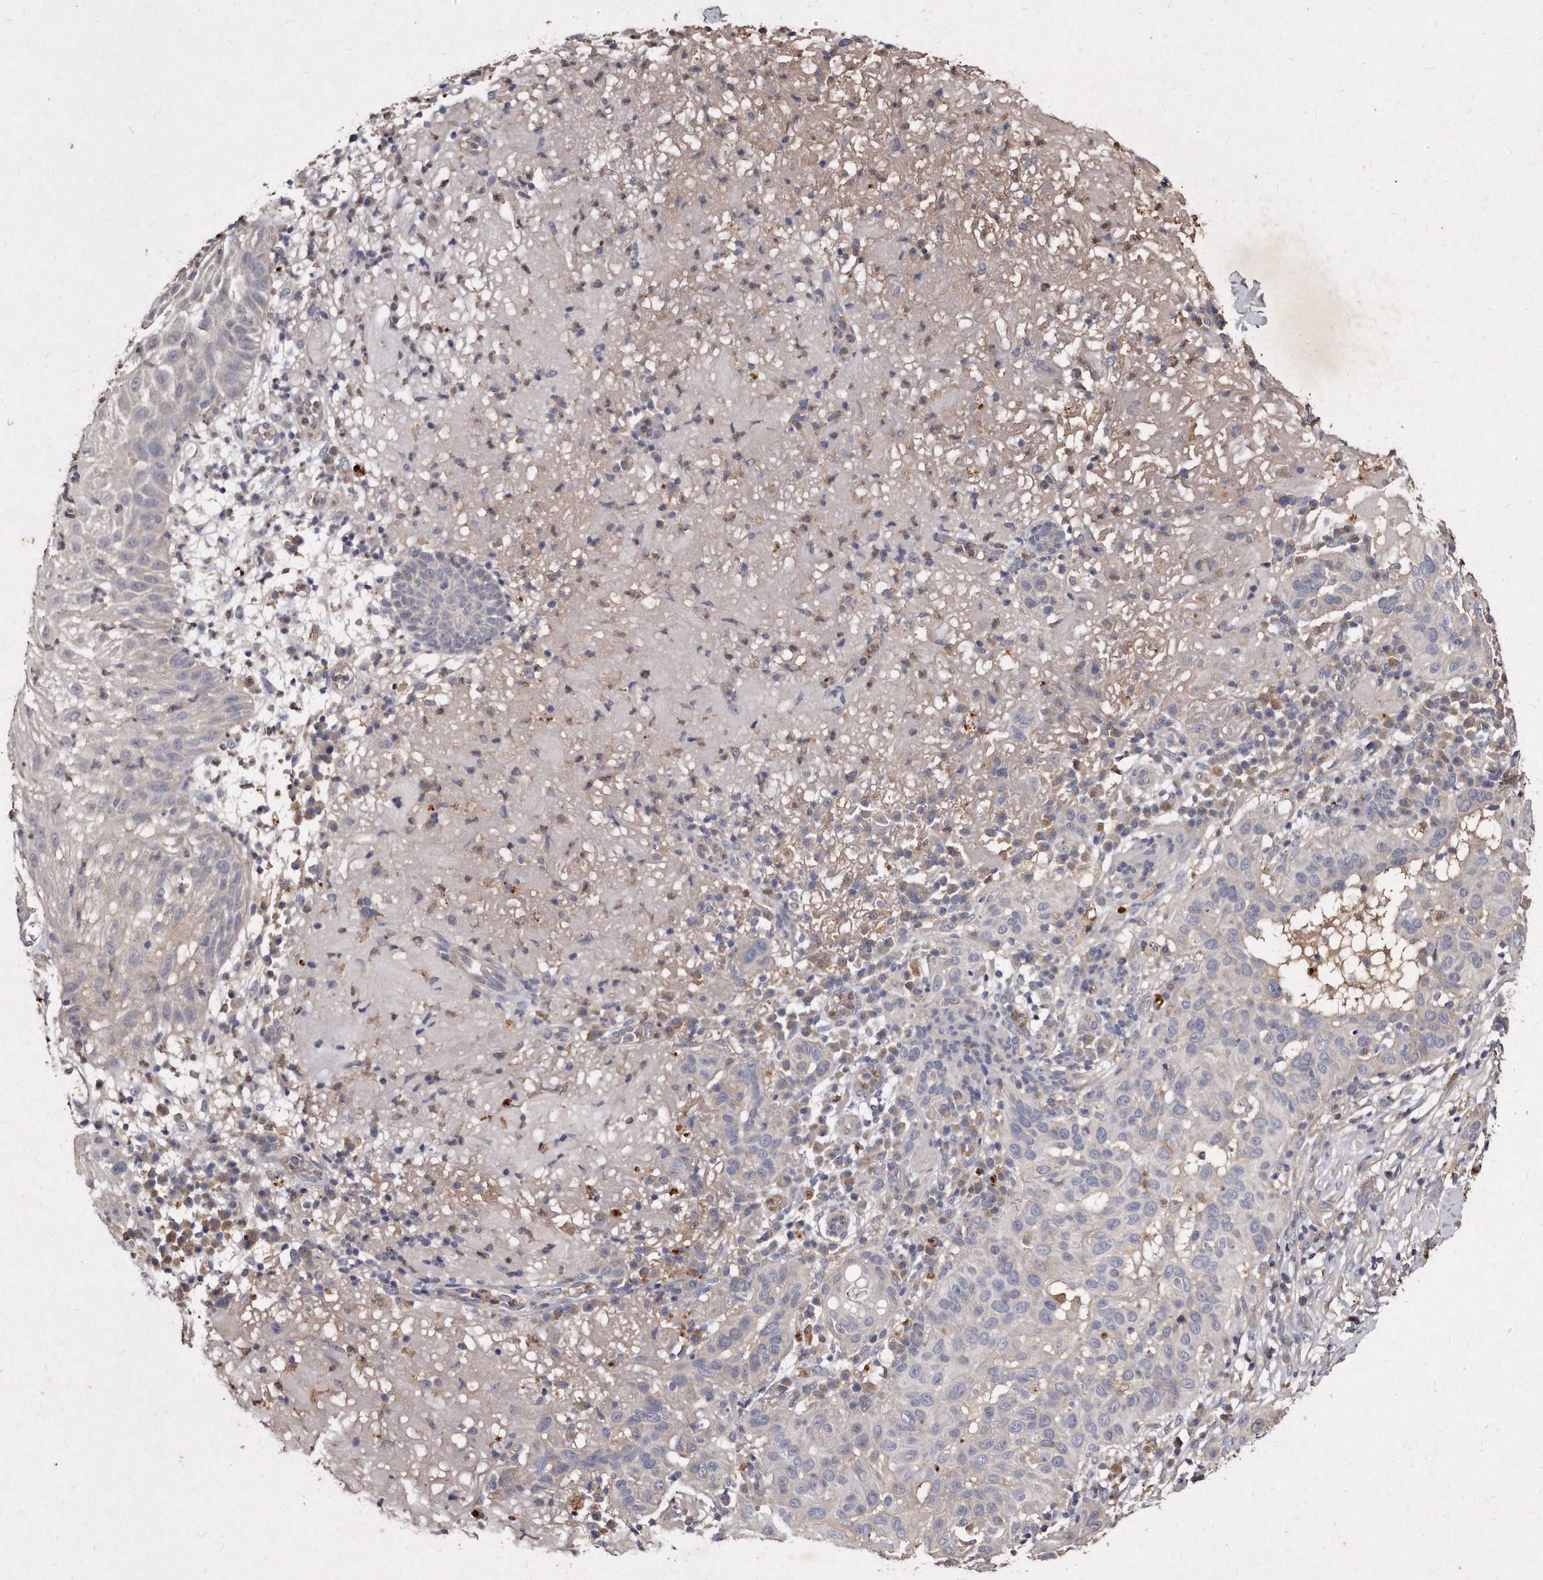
{"staining": {"intensity": "negative", "quantity": "none", "location": "none"}, "tissue": "skin cancer", "cell_type": "Tumor cells", "image_type": "cancer", "snomed": [{"axis": "morphology", "description": "Normal tissue, NOS"}, {"axis": "morphology", "description": "Squamous cell carcinoma, NOS"}, {"axis": "topography", "description": "Skin"}], "caption": "Tumor cells are negative for protein expression in human skin squamous cell carcinoma.", "gene": "KLHDC3", "patient": {"sex": "female", "age": 96}}